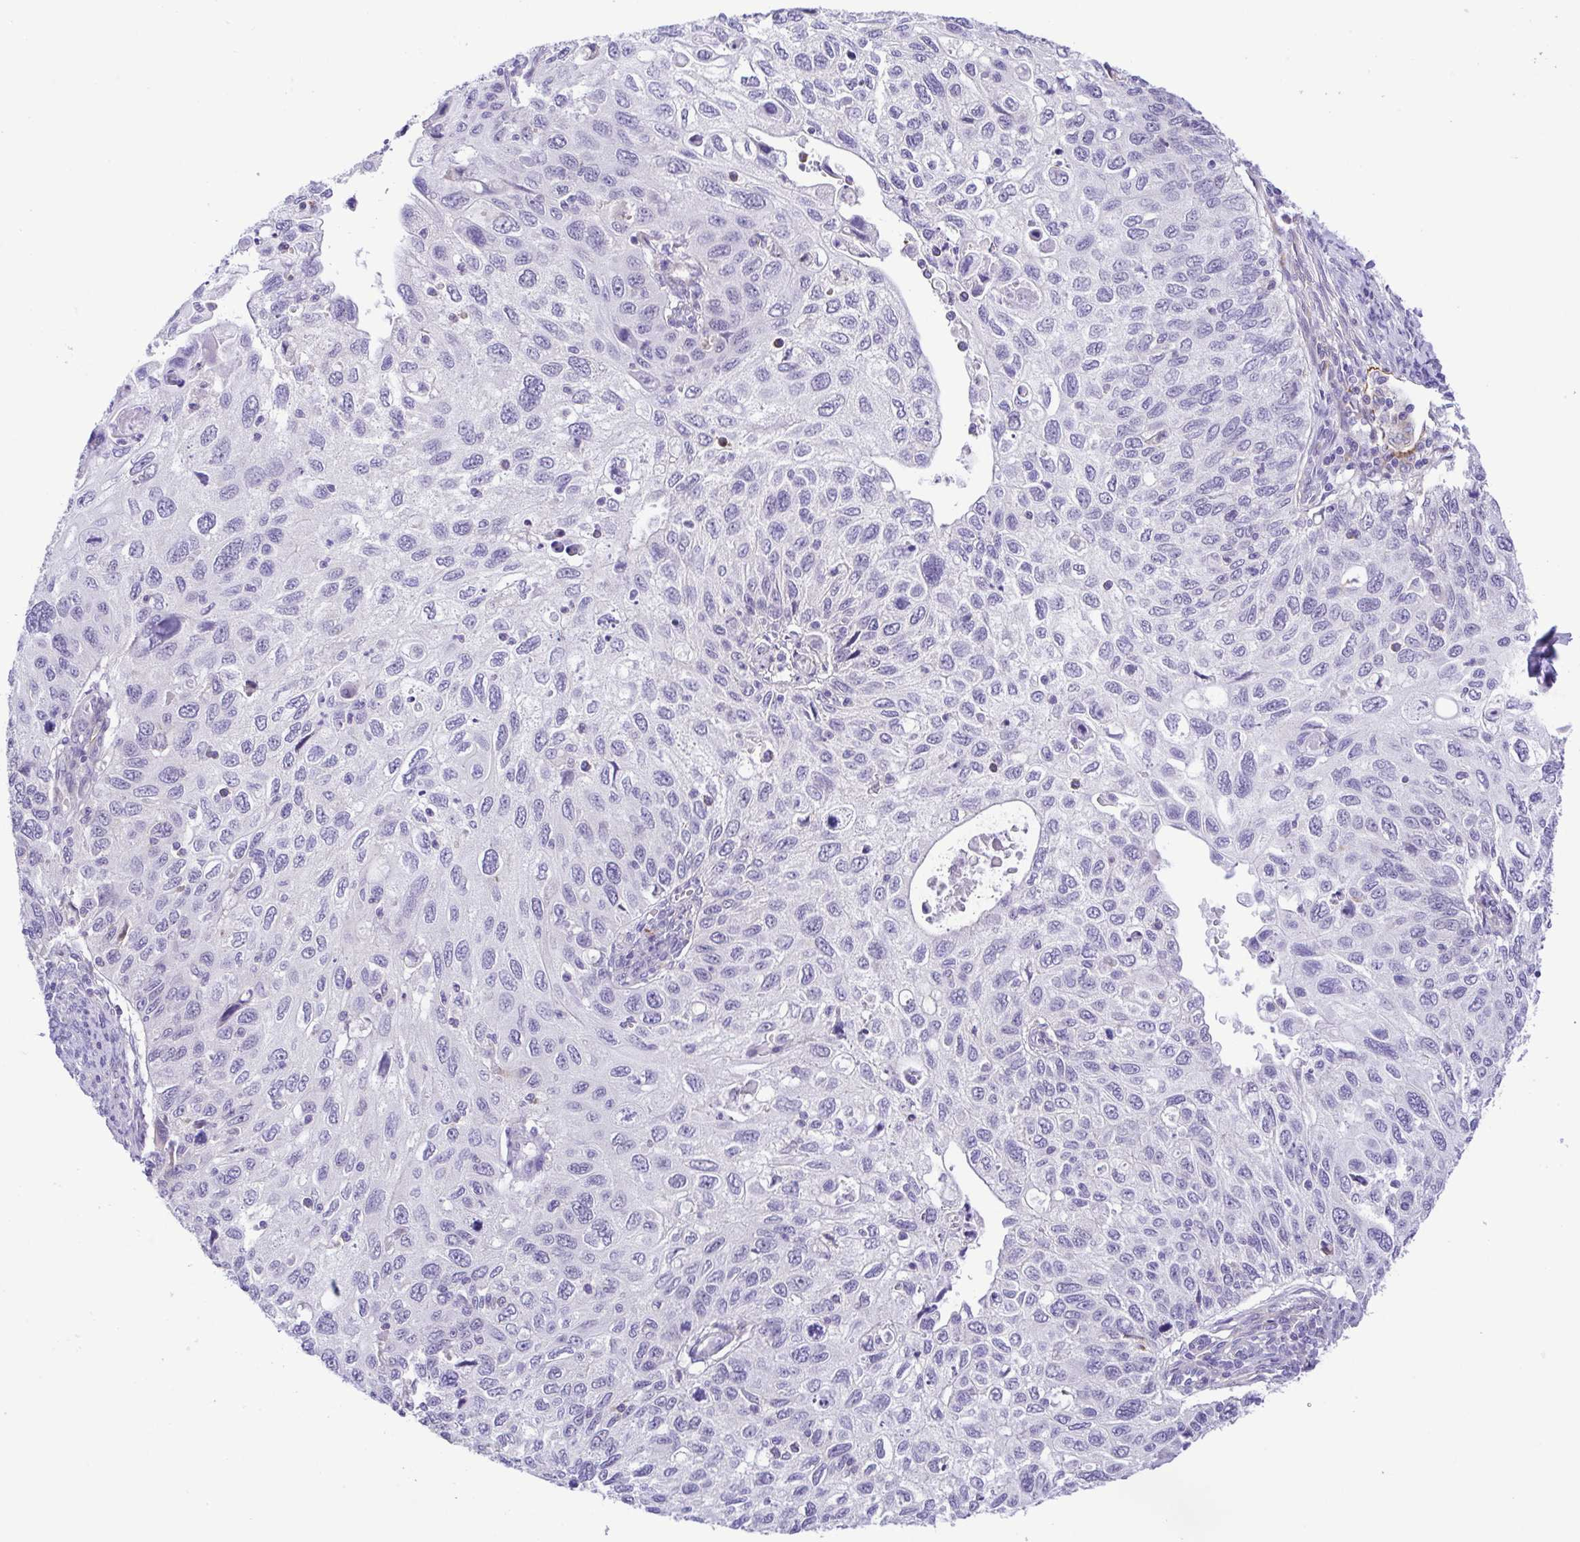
{"staining": {"intensity": "negative", "quantity": "none", "location": "none"}, "tissue": "cervical cancer", "cell_type": "Tumor cells", "image_type": "cancer", "snomed": [{"axis": "morphology", "description": "Squamous cell carcinoma, NOS"}, {"axis": "topography", "description": "Cervix"}], "caption": "A micrograph of squamous cell carcinoma (cervical) stained for a protein shows no brown staining in tumor cells. Nuclei are stained in blue.", "gene": "GPR182", "patient": {"sex": "female", "age": 70}}